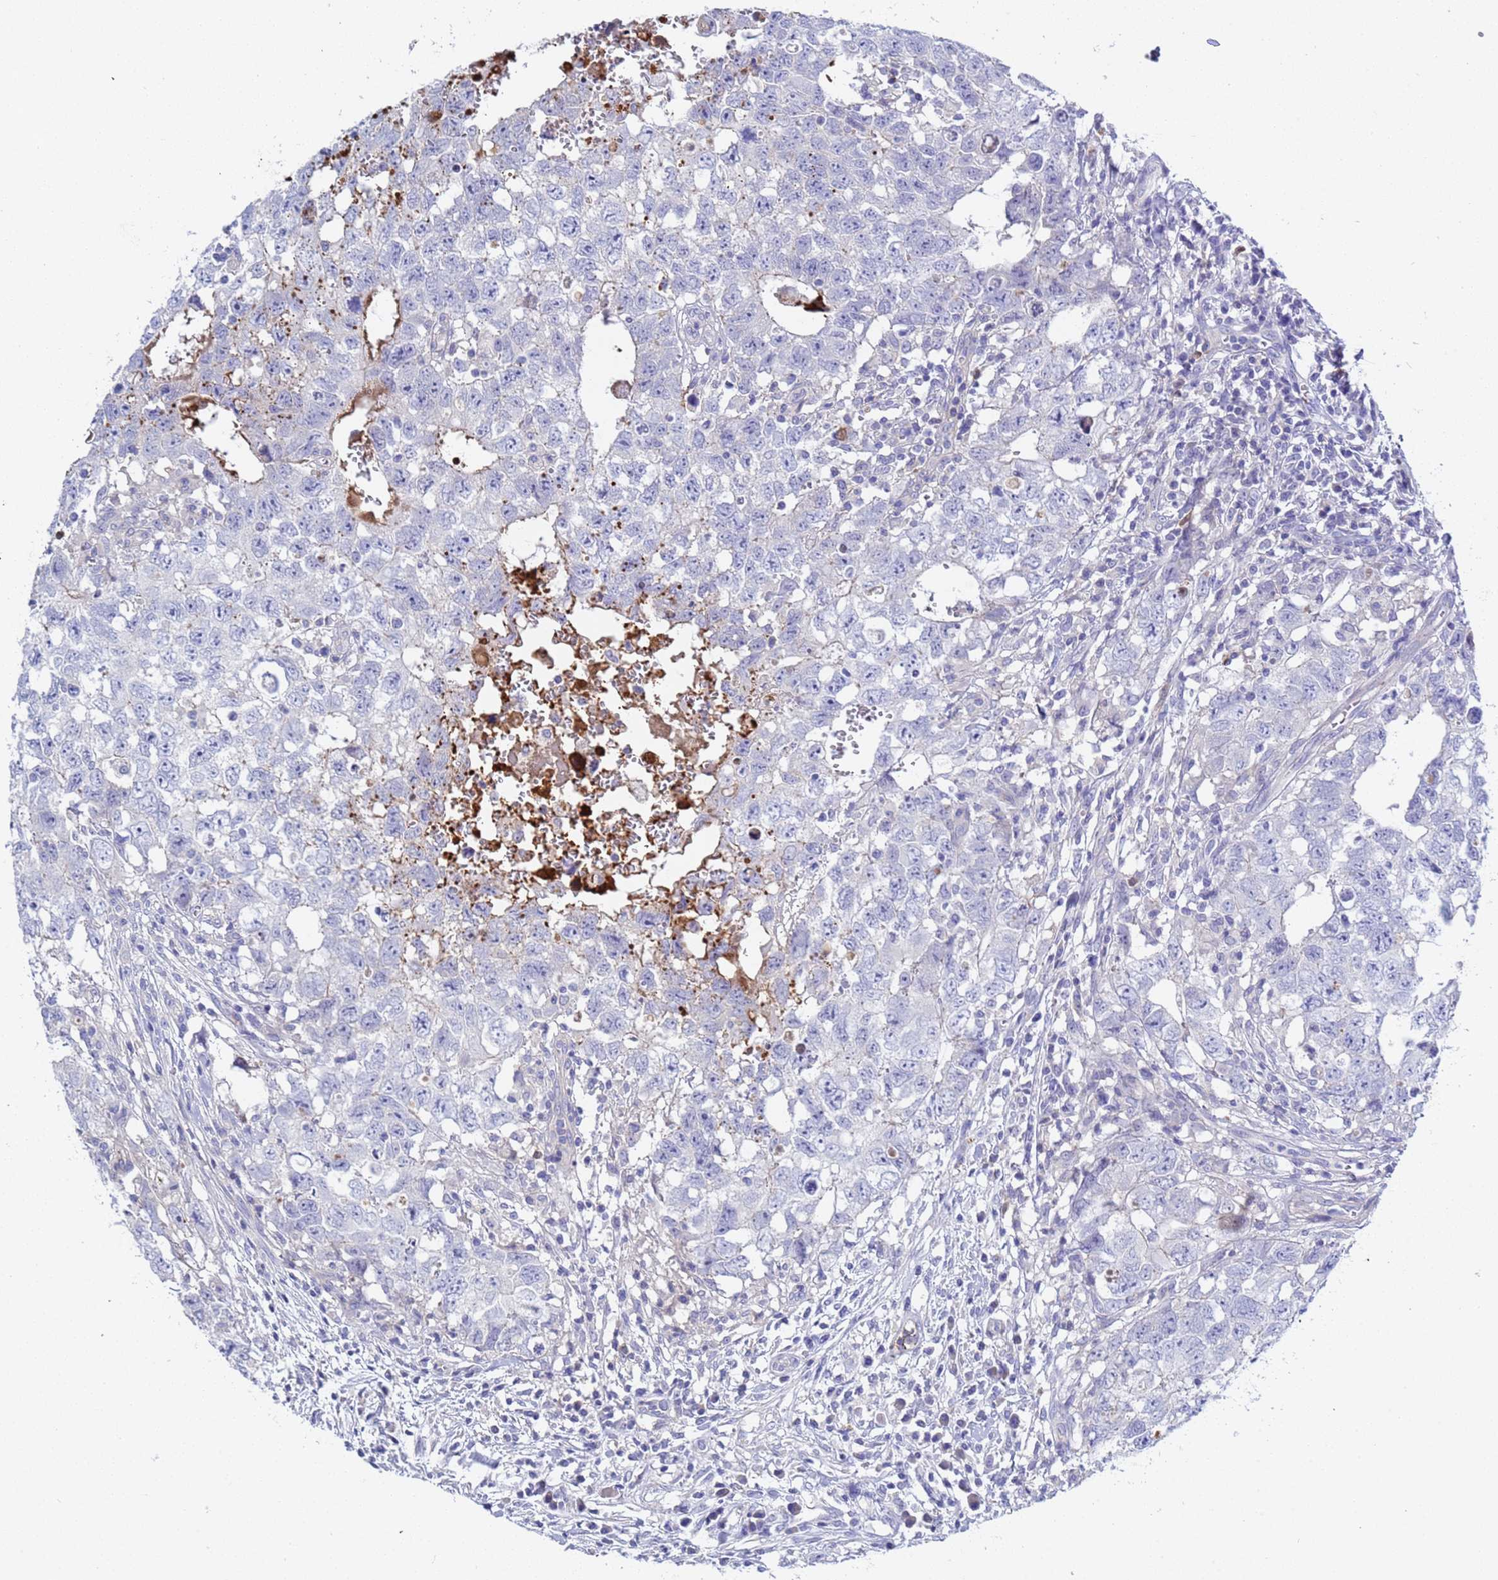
{"staining": {"intensity": "negative", "quantity": "none", "location": "none"}, "tissue": "testis cancer", "cell_type": "Tumor cells", "image_type": "cancer", "snomed": [{"axis": "morphology", "description": "Seminoma, NOS"}, {"axis": "morphology", "description": "Carcinoma, Embryonal, NOS"}, {"axis": "topography", "description": "Testis"}], "caption": "High magnification brightfield microscopy of seminoma (testis) stained with DAB (brown) and counterstained with hematoxylin (blue): tumor cells show no significant expression.", "gene": "C4orf46", "patient": {"sex": "male", "age": 29}}